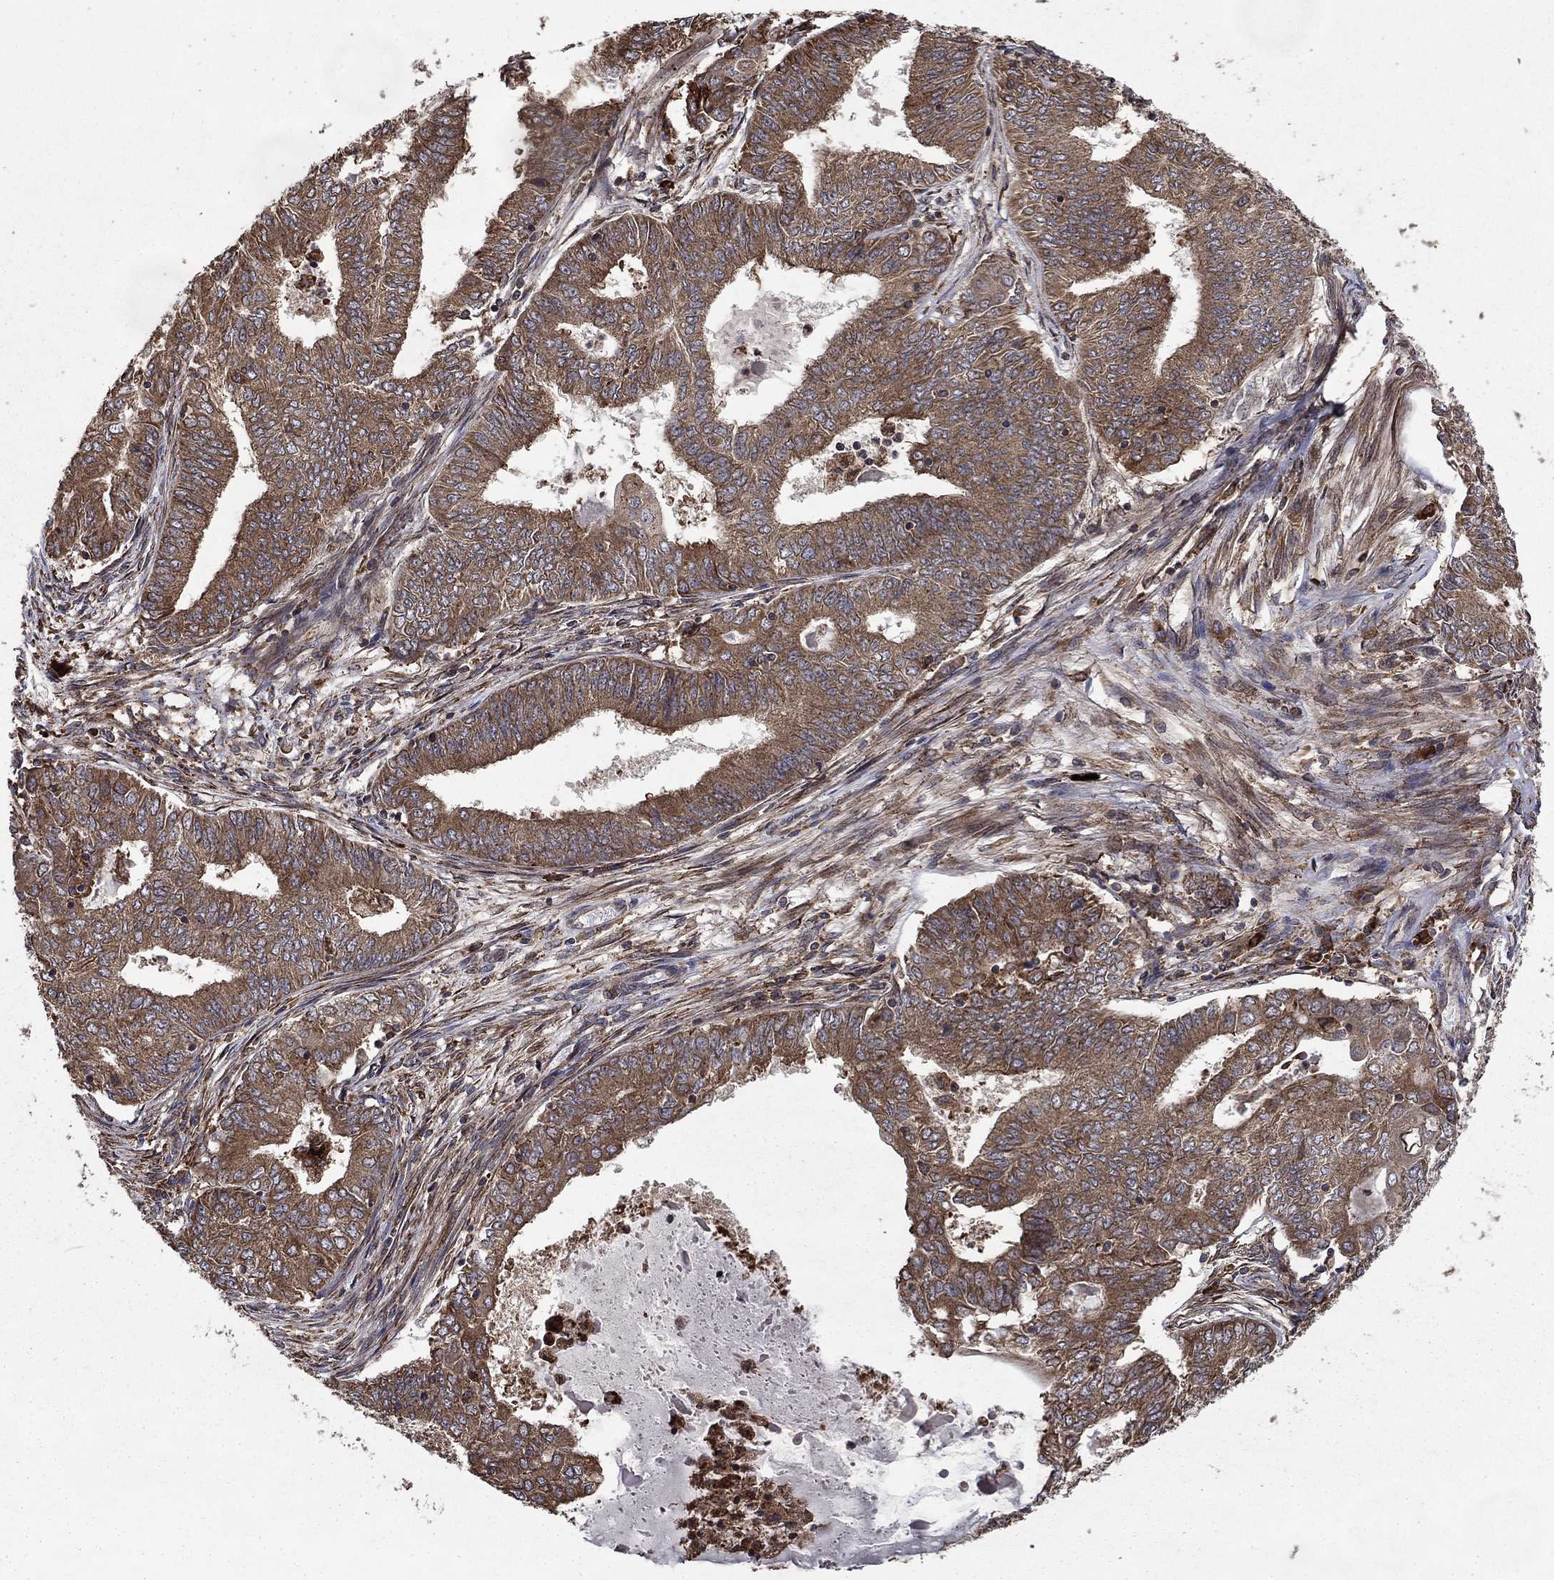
{"staining": {"intensity": "moderate", "quantity": ">75%", "location": "cytoplasmic/membranous"}, "tissue": "endometrial cancer", "cell_type": "Tumor cells", "image_type": "cancer", "snomed": [{"axis": "morphology", "description": "Adenocarcinoma, NOS"}, {"axis": "topography", "description": "Endometrium"}], "caption": "About >75% of tumor cells in human endometrial cancer exhibit moderate cytoplasmic/membranous protein positivity as visualized by brown immunohistochemical staining.", "gene": "BABAM2", "patient": {"sex": "female", "age": 62}}